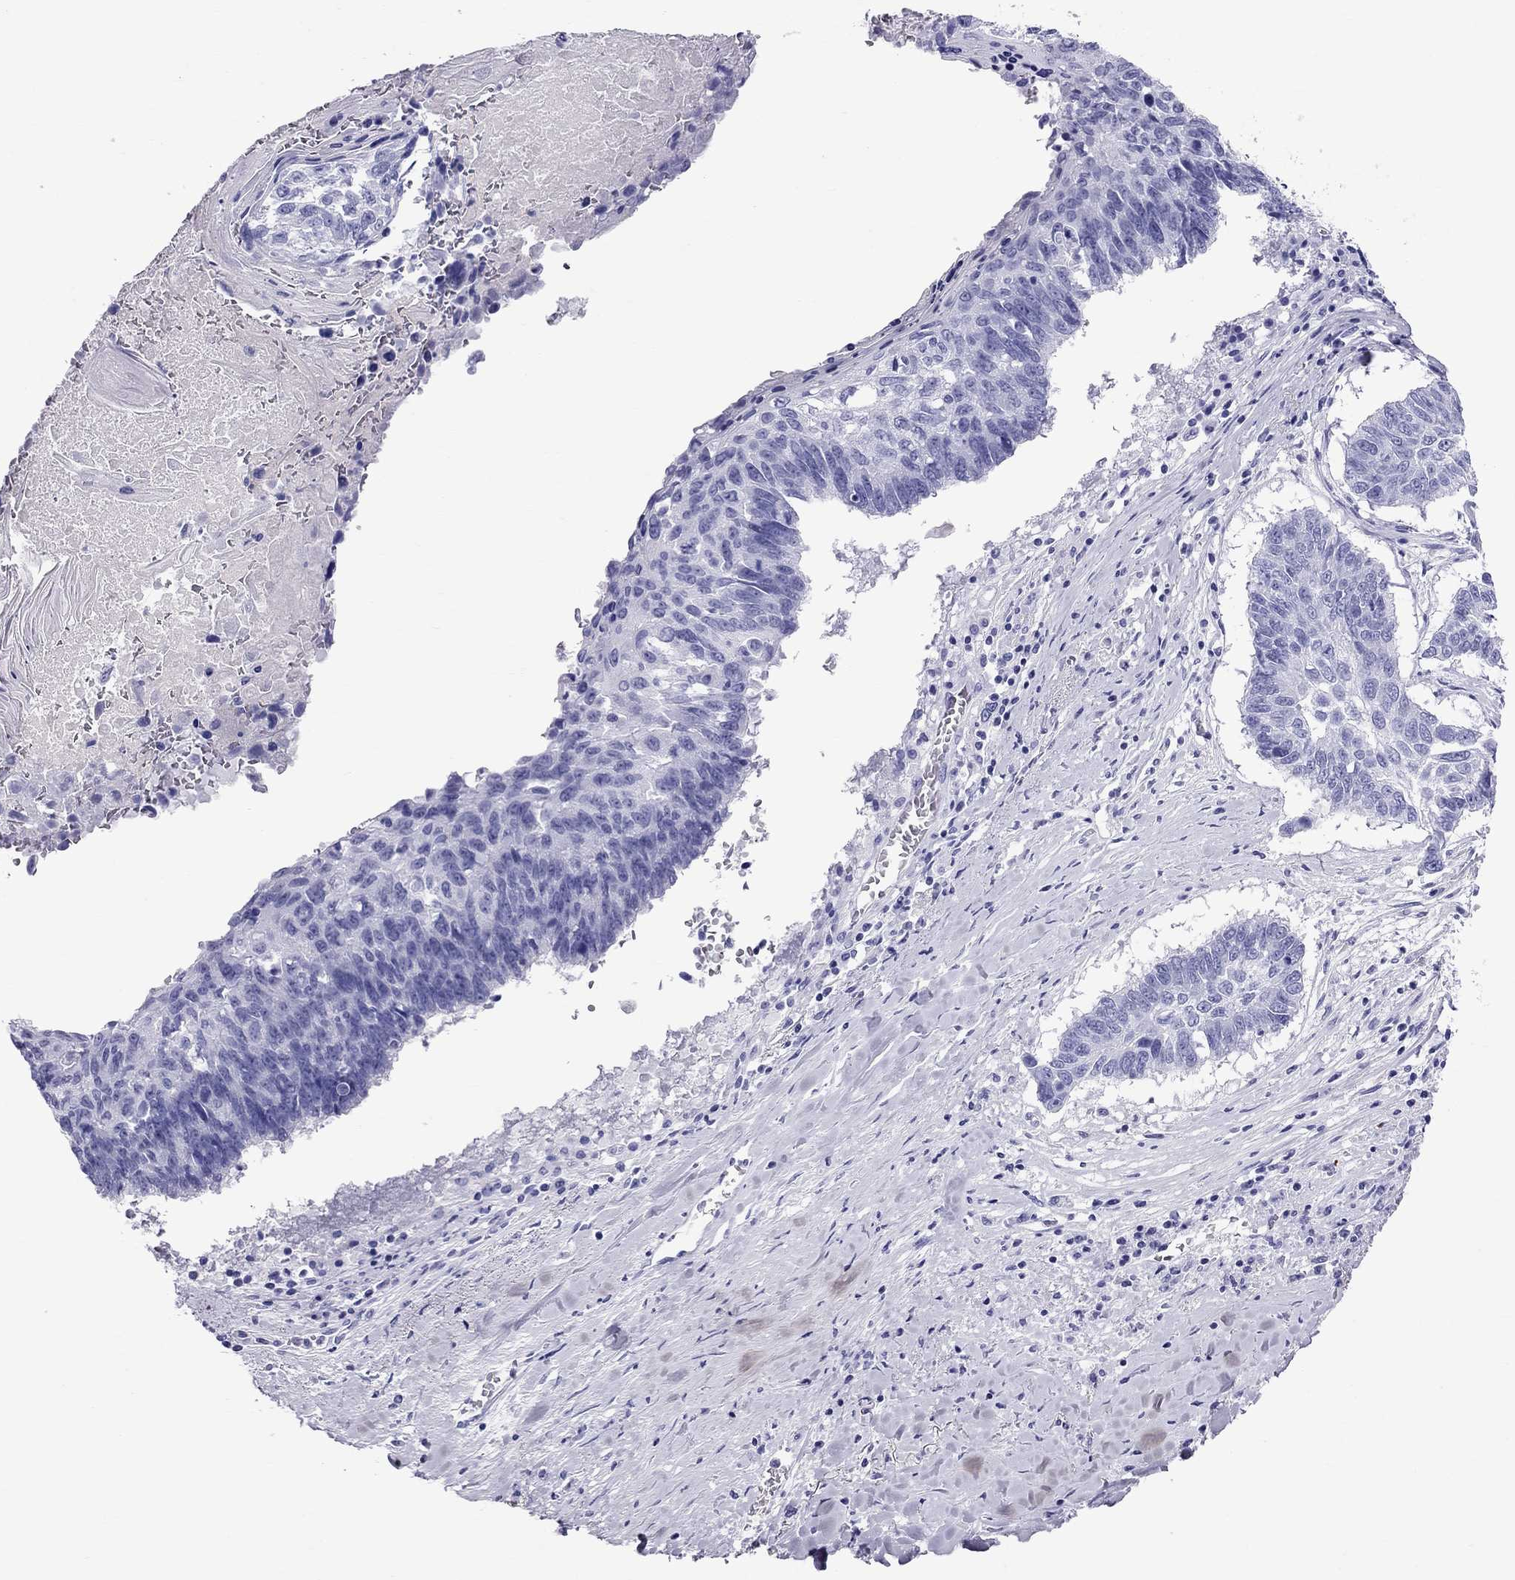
{"staining": {"intensity": "negative", "quantity": "none", "location": "none"}, "tissue": "lung cancer", "cell_type": "Tumor cells", "image_type": "cancer", "snomed": [{"axis": "morphology", "description": "Squamous cell carcinoma, NOS"}, {"axis": "topography", "description": "Lung"}], "caption": "Immunohistochemistry histopathology image of human lung cancer stained for a protein (brown), which displays no positivity in tumor cells.", "gene": "SCART1", "patient": {"sex": "male", "age": 73}}